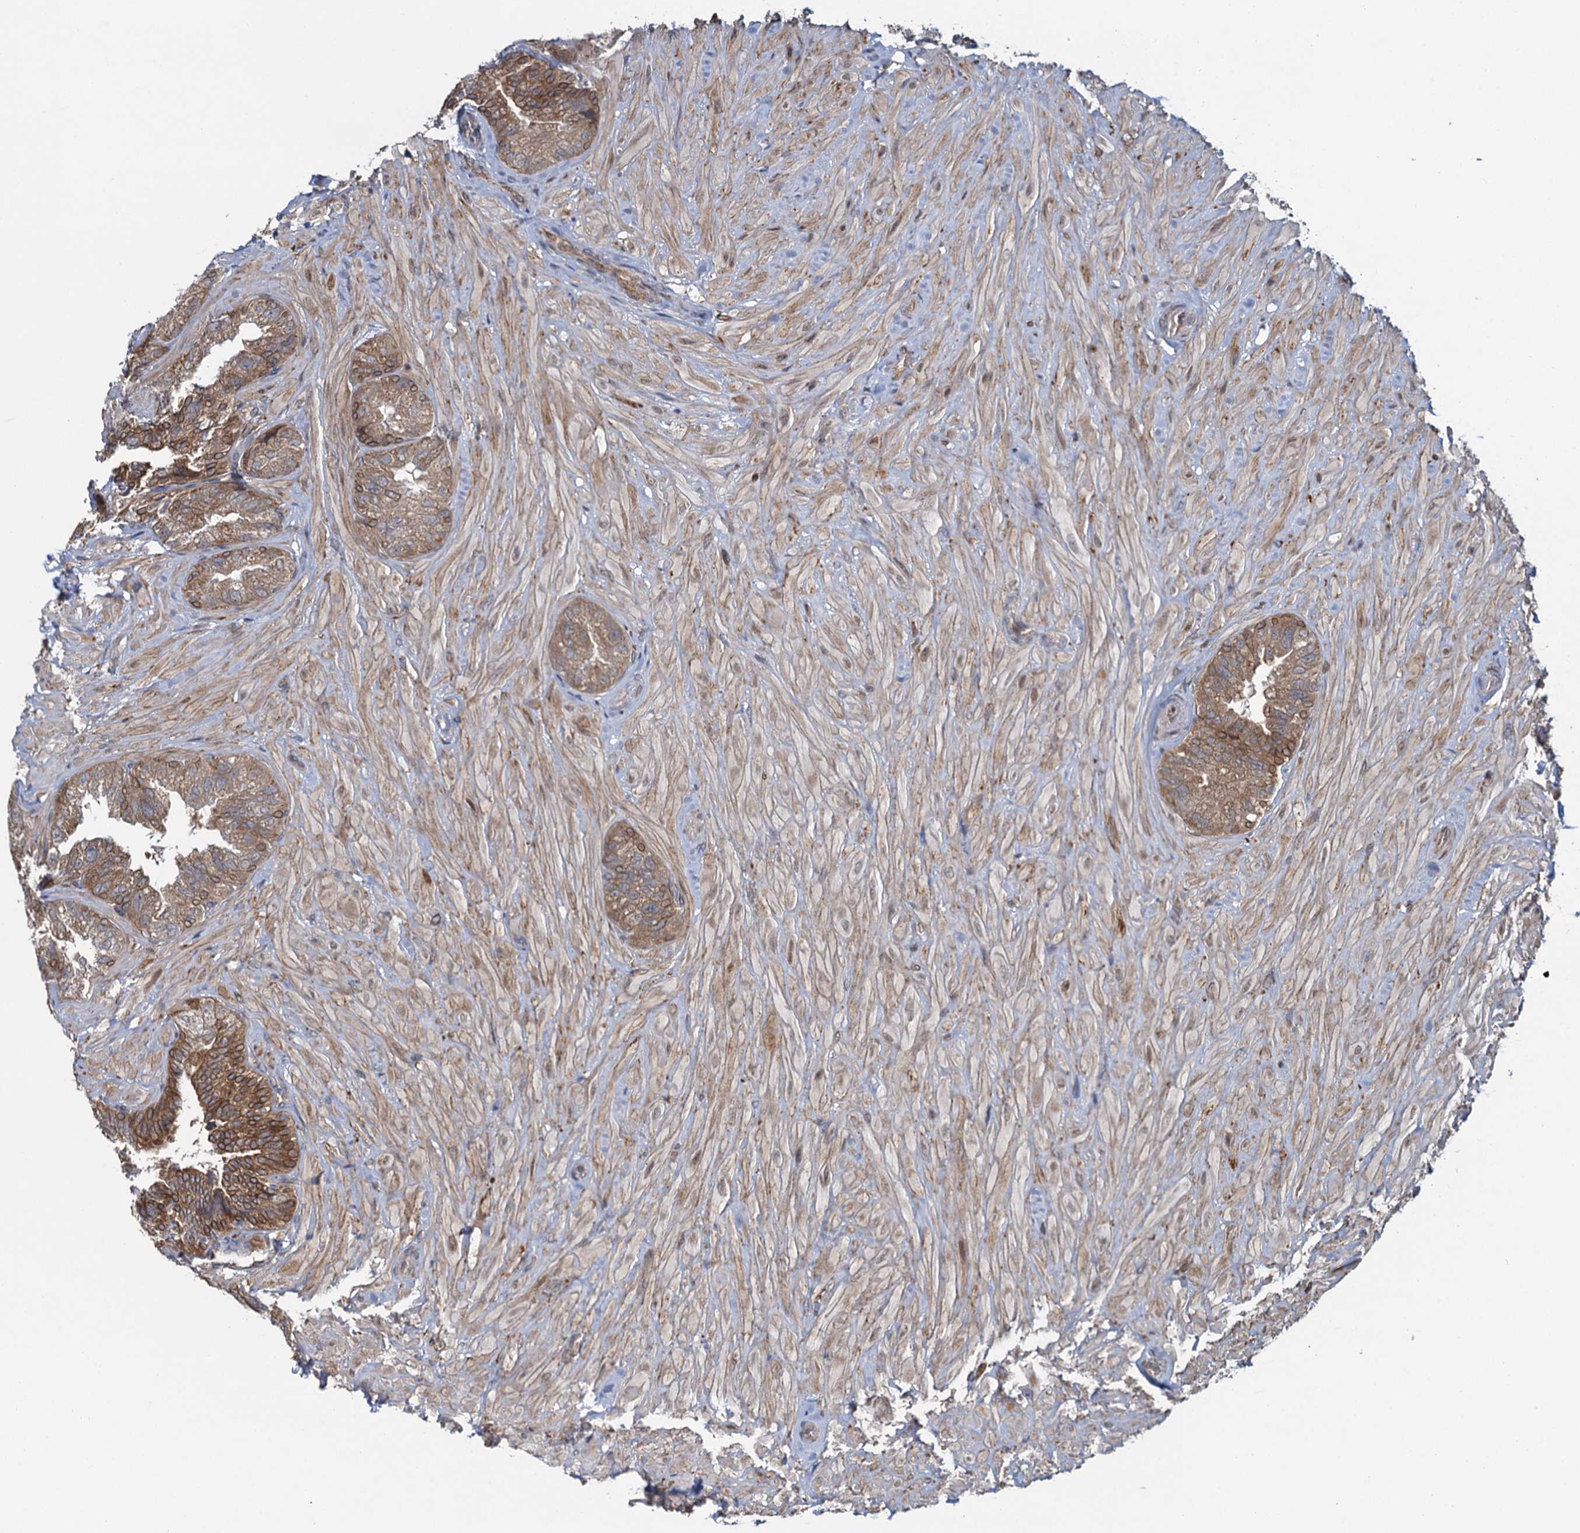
{"staining": {"intensity": "moderate", "quantity": "25%-75%", "location": "cytoplasmic/membranous"}, "tissue": "seminal vesicle", "cell_type": "Glandular cells", "image_type": "normal", "snomed": [{"axis": "morphology", "description": "Normal tissue, NOS"}, {"axis": "topography", "description": "Prostate and seminal vesicle, NOS"}, {"axis": "topography", "description": "Prostate"}, {"axis": "topography", "description": "Seminal veicle"}], "caption": "Brown immunohistochemical staining in normal human seminal vesicle exhibits moderate cytoplasmic/membranous positivity in approximately 25%-75% of glandular cells.", "gene": "EVX2", "patient": {"sex": "male", "age": 67}}